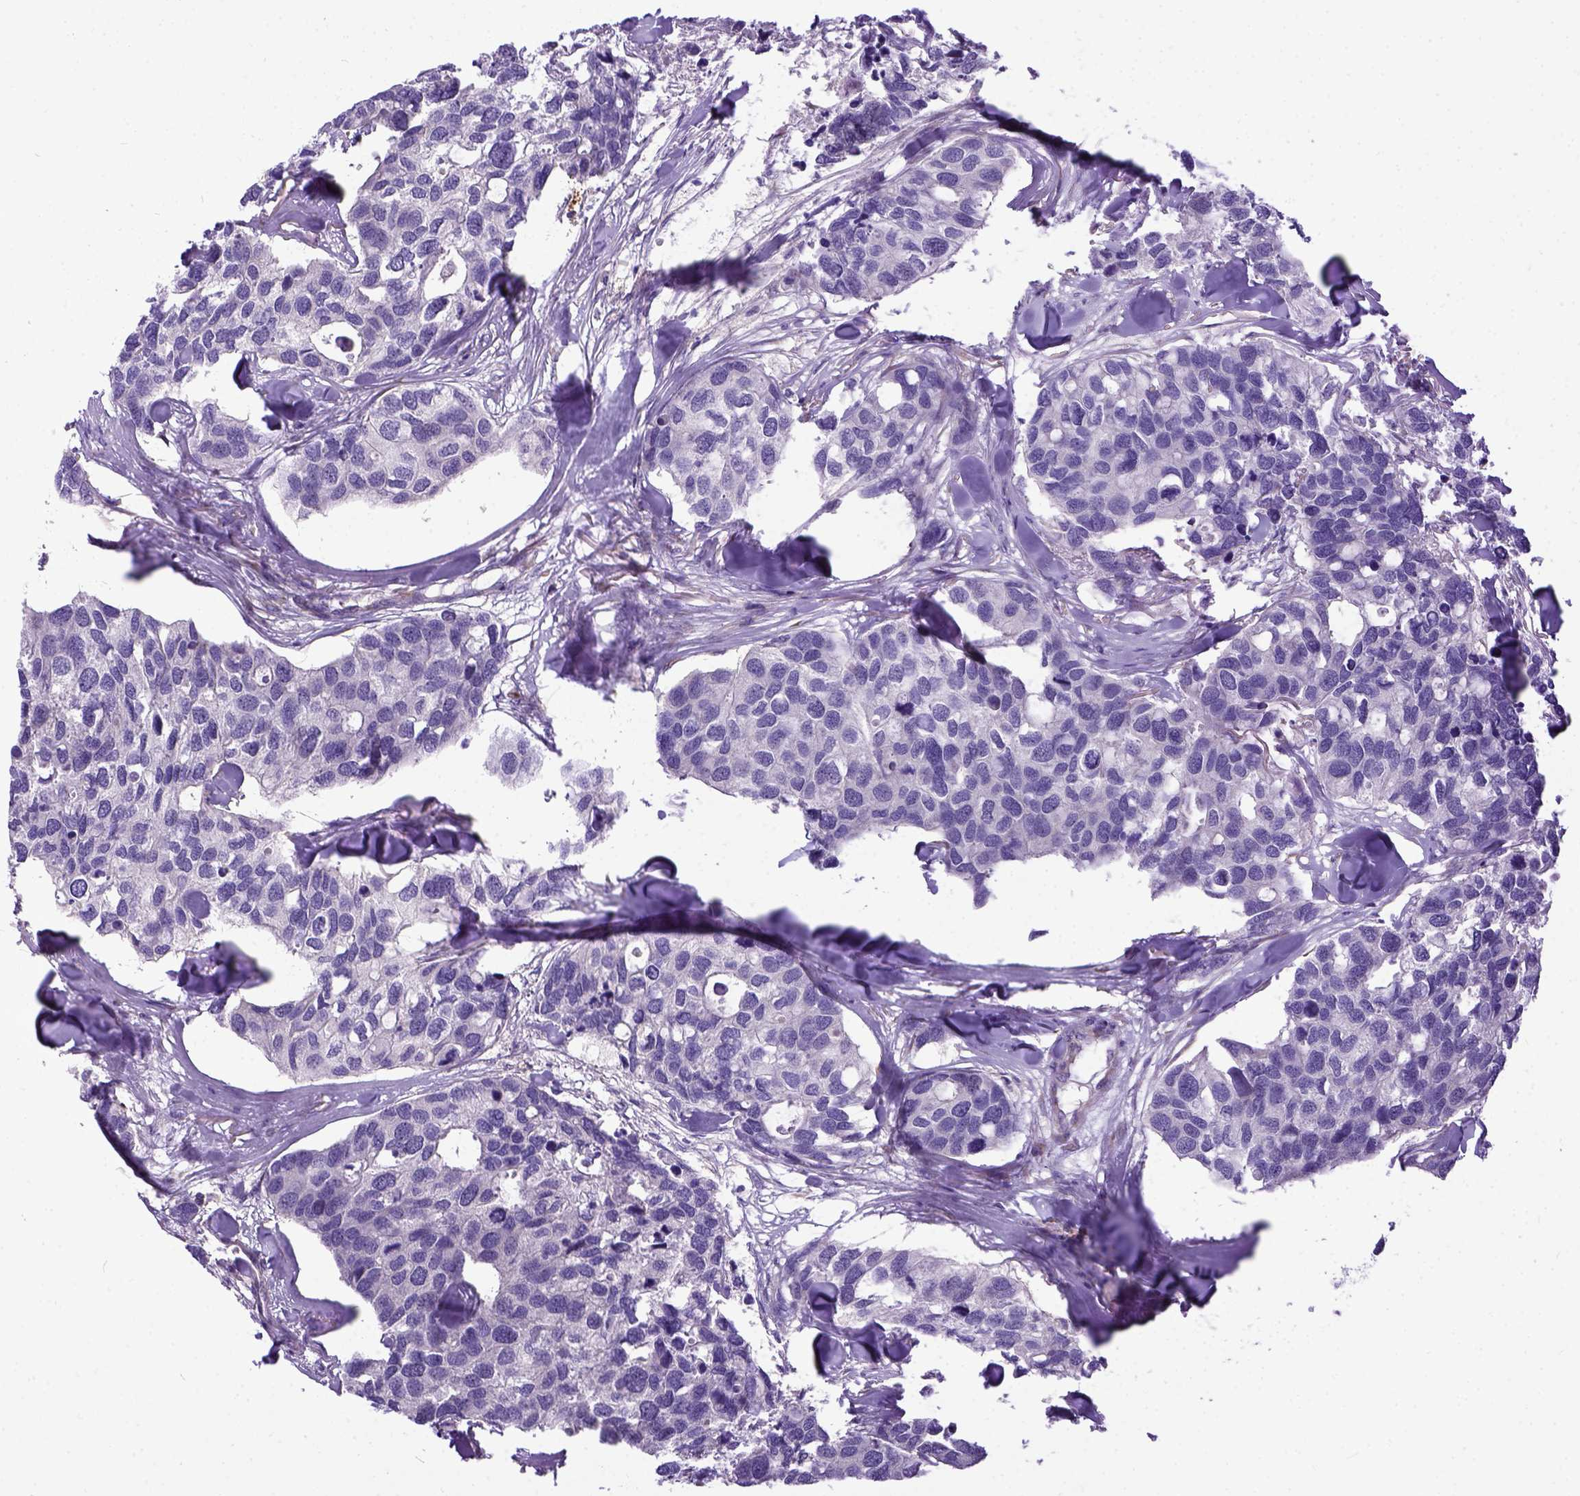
{"staining": {"intensity": "negative", "quantity": "none", "location": "none"}, "tissue": "breast cancer", "cell_type": "Tumor cells", "image_type": "cancer", "snomed": [{"axis": "morphology", "description": "Duct carcinoma"}, {"axis": "topography", "description": "Breast"}], "caption": "Immunohistochemical staining of human breast cancer (invasive ductal carcinoma) displays no significant positivity in tumor cells. (DAB (3,3'-diaminobenzidine) immunohistochemistry (IHC) with hematoxylin counter stain).", "gene": "NEK5", "patient": {"sex": "female", "age": 83}}